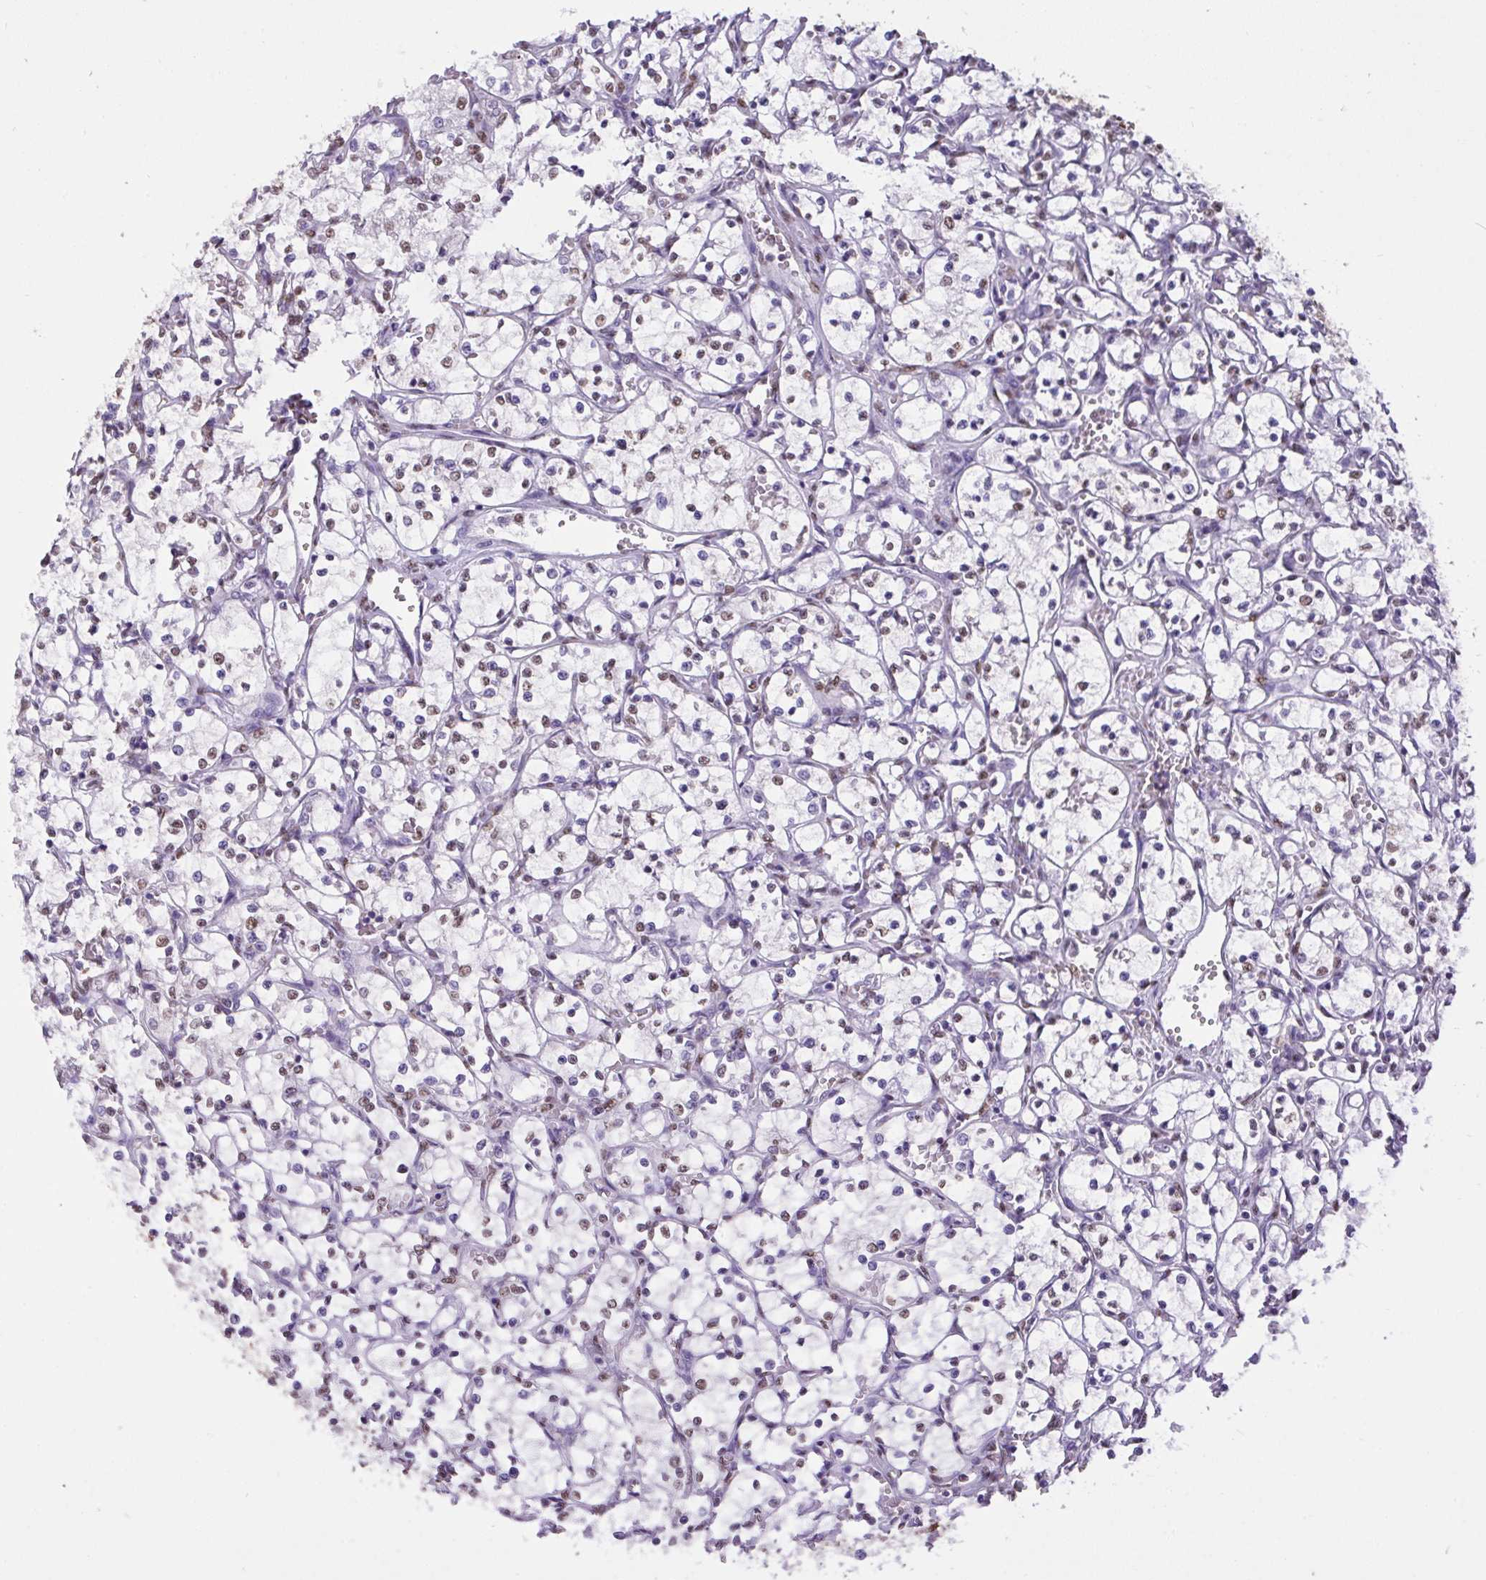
{"staining": {"intensity": "weak", "quantity": "25%-75%", "location": "nuclear"}, "tissue": "renal cancer", "cell_type": "Tumor cells", "image_type": "cancer", "snomed": [{"axis": "morphology", "description": "Adenocarcinoma, NOS"}, {"axis": "topography", "description": "Kidney"}], "caption": "The image displays a brown stain indicating the presence of a protein in the nuclear of tumor cells in renal cancer.", "gene": "SEMA6B", "patient": {"sex": "female", "age": 69}}